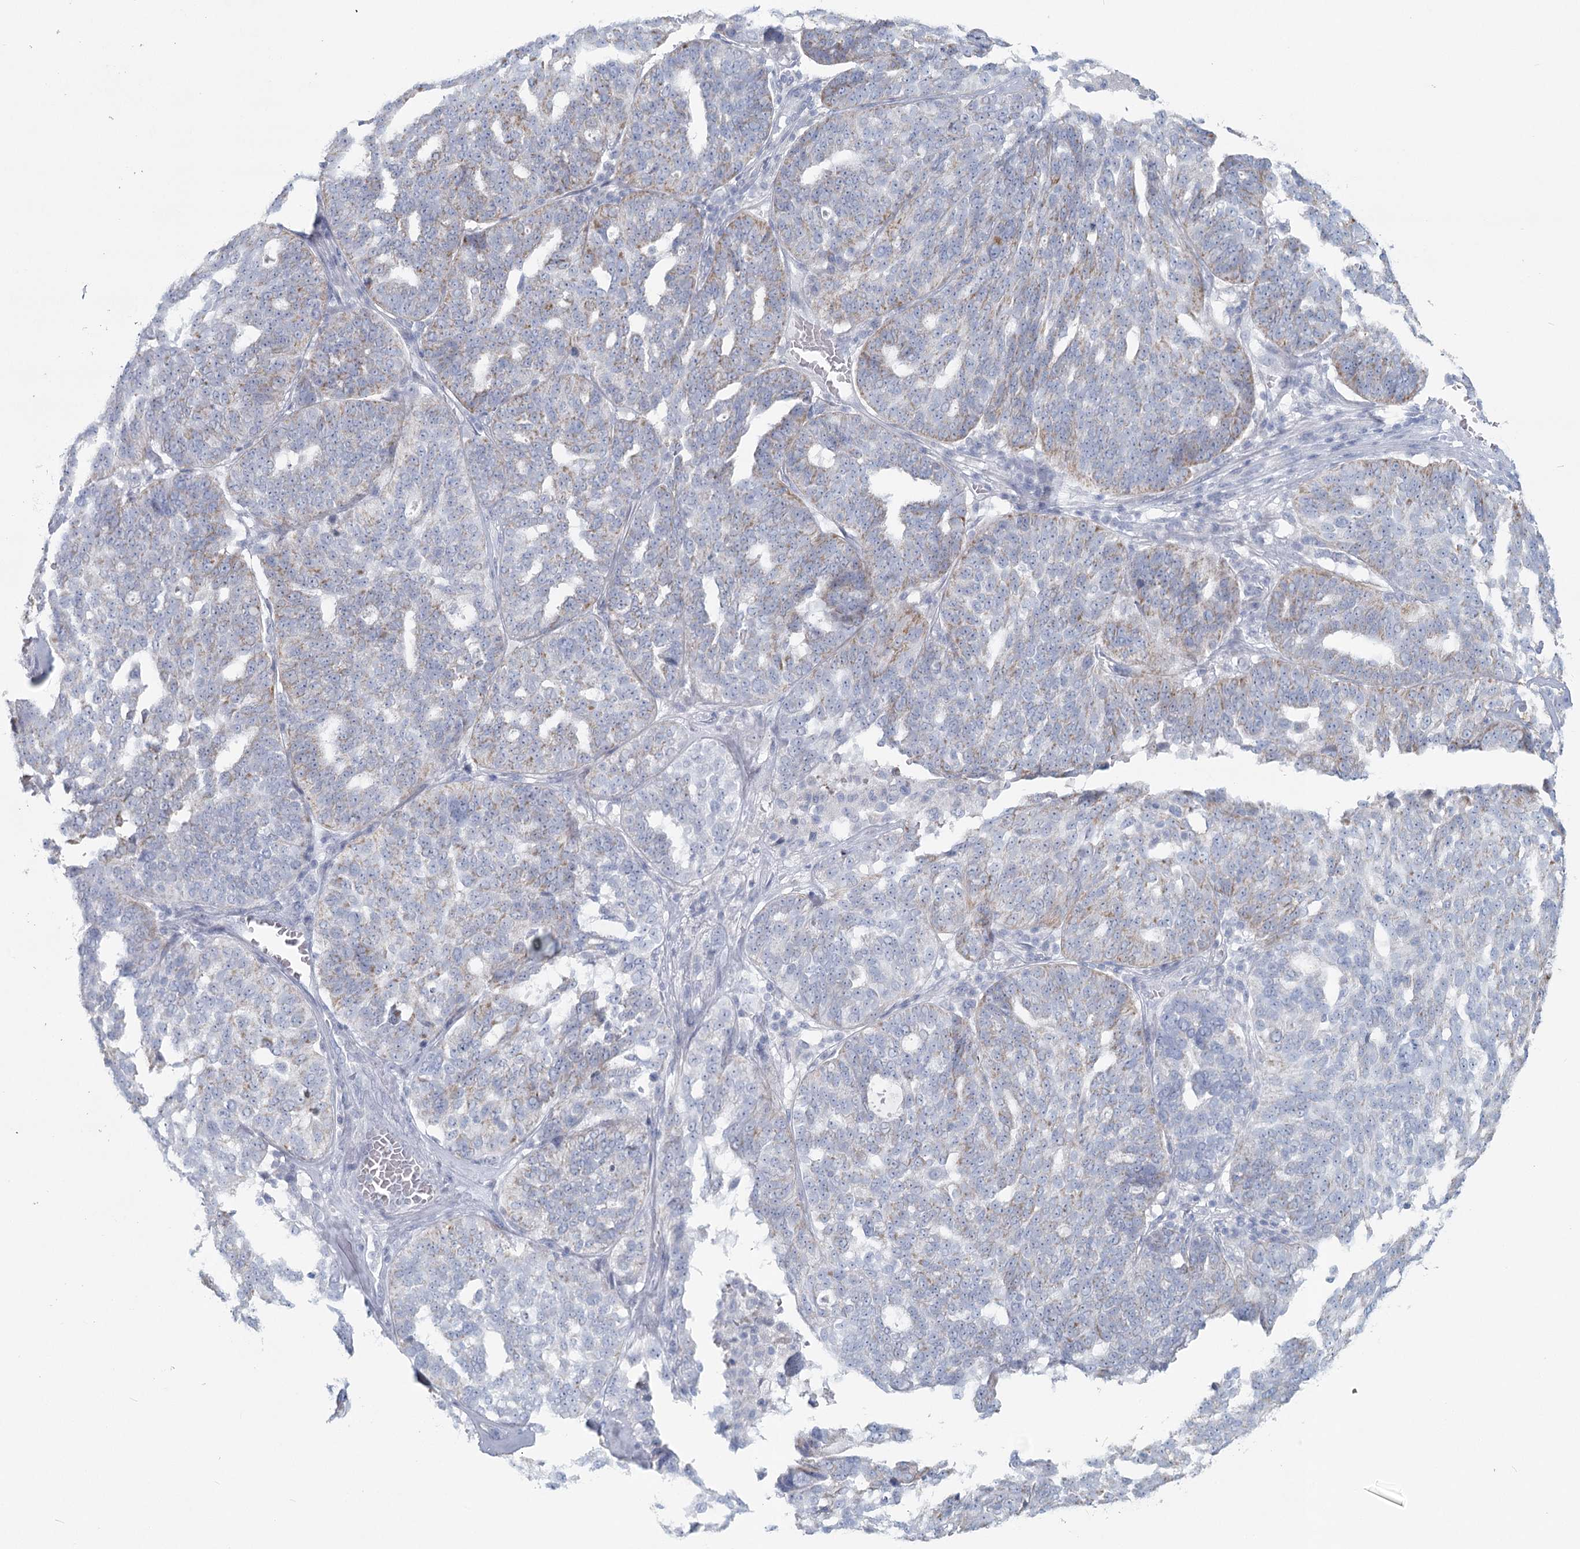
{"staining": {"intensity": "weak", "quantity": "25%-75%", "location": "cytoplasmic/membranous"}, "tissue": "ovarian cancer", "cell_type": "Tumor cells", "image_type": "cancer", "snomed": [{"axis": "morphology", "description": "Cystadenocarcinoma, serous, NOS"}, {"axis": "topography", "description": "Ovary"}], "caption": "Weak cytoplasmic/membranous expression for a protein is seen in about 25%-75% of tumor cells of serous cystadenocarcinoma (ovarian) using immunohistochemistry (IHC).", "gene": "BPHL", "patient": {"sex": "female", "age": 59}}